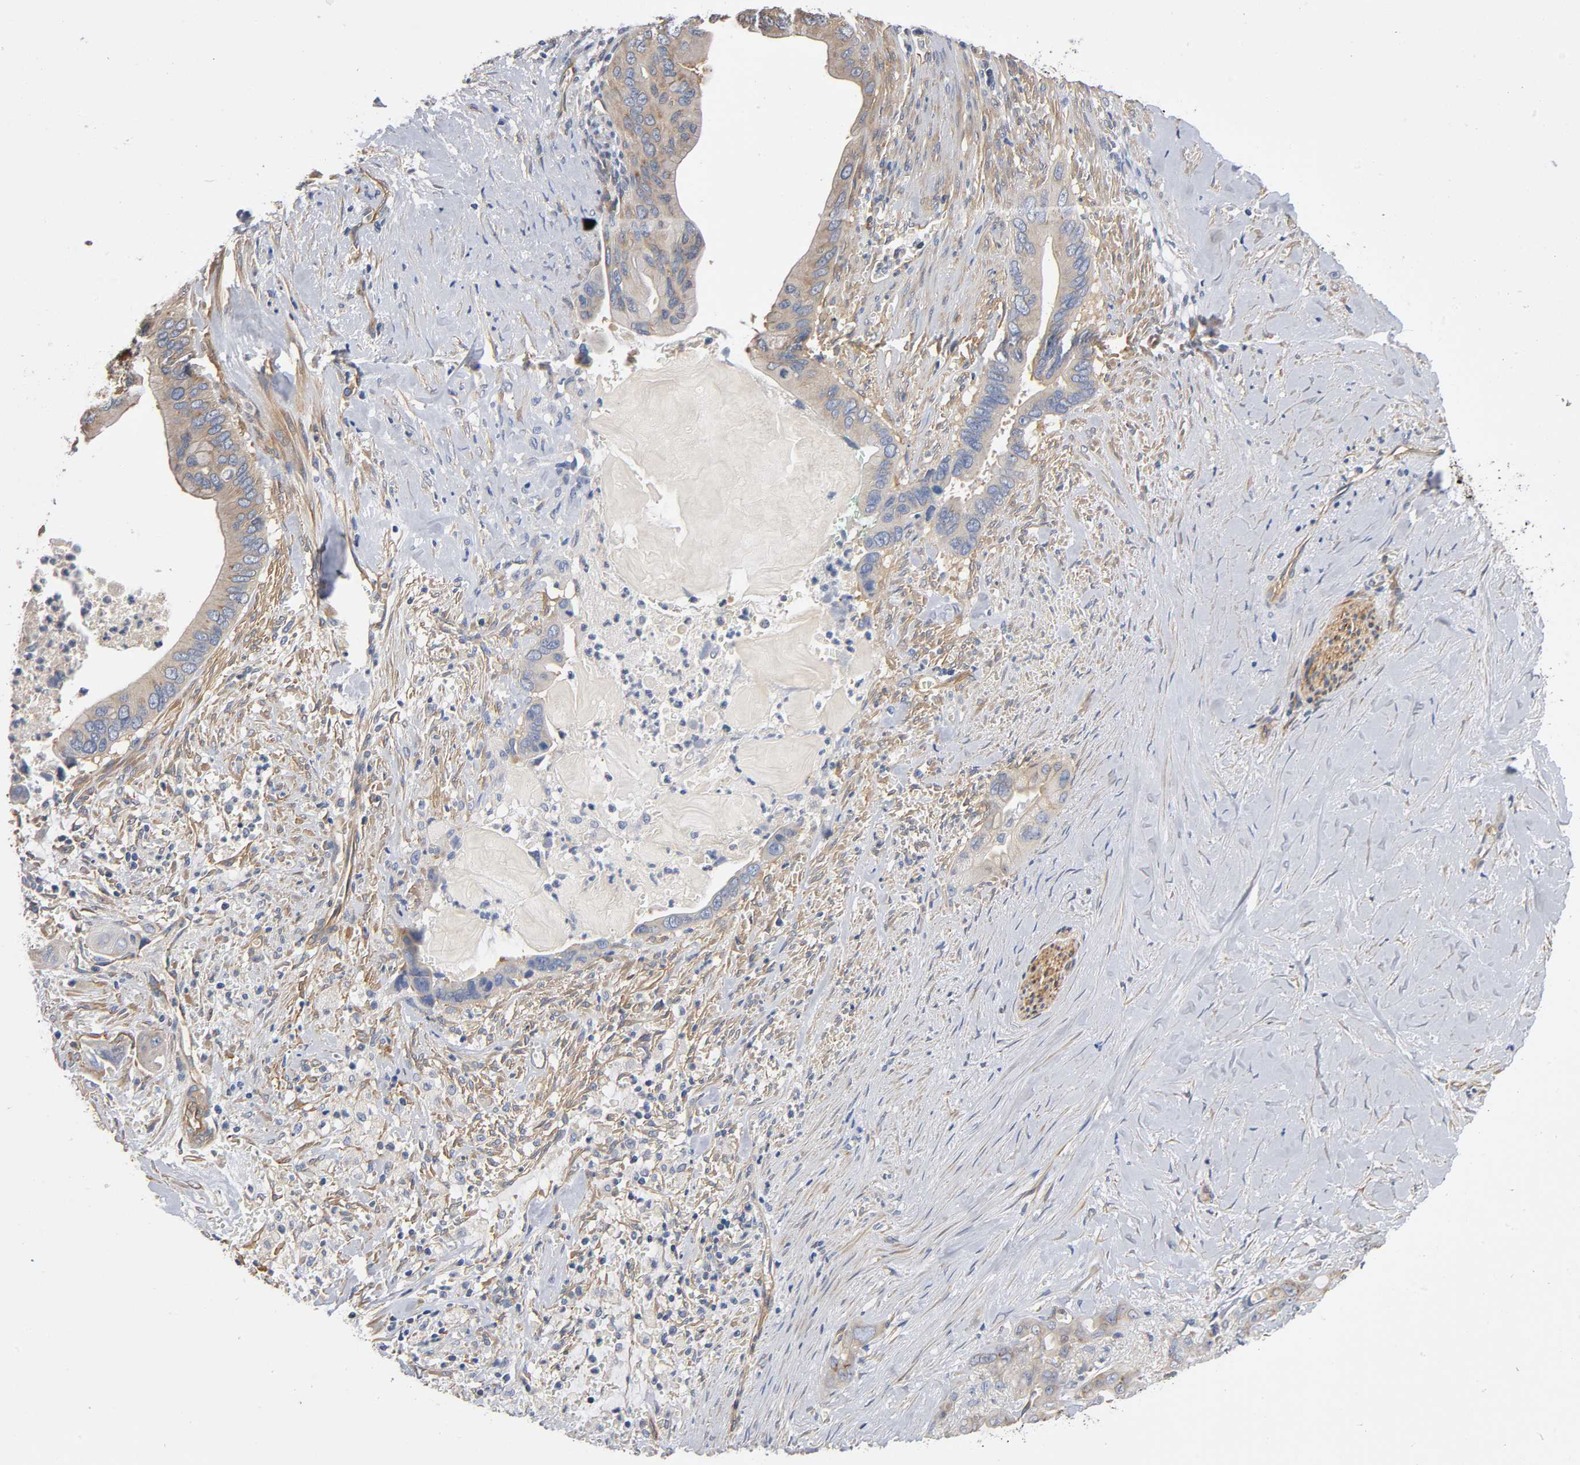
{"staining": {"intensity": "moderate", "quantity": ">75%", "location": "cytoplasmic/membranous"}, "tissue": "pancreatic cancer", "cell_type": "Tumor cells", "image_type": "cancer", "snomed": [{"axis": "morphology", "description": "Adenocarcinoma, NOS"}, {"axis": "topography", "description": "Pancreas"}], "caption": "Human pancreatic adenocarcinoma stained for a protein (brown) reveals moderate cytoplasmic/membranous positive staining in about >75% of tumor cells.", "gene": "MARS1", "patient": {"sex": "male", "age": 59}}